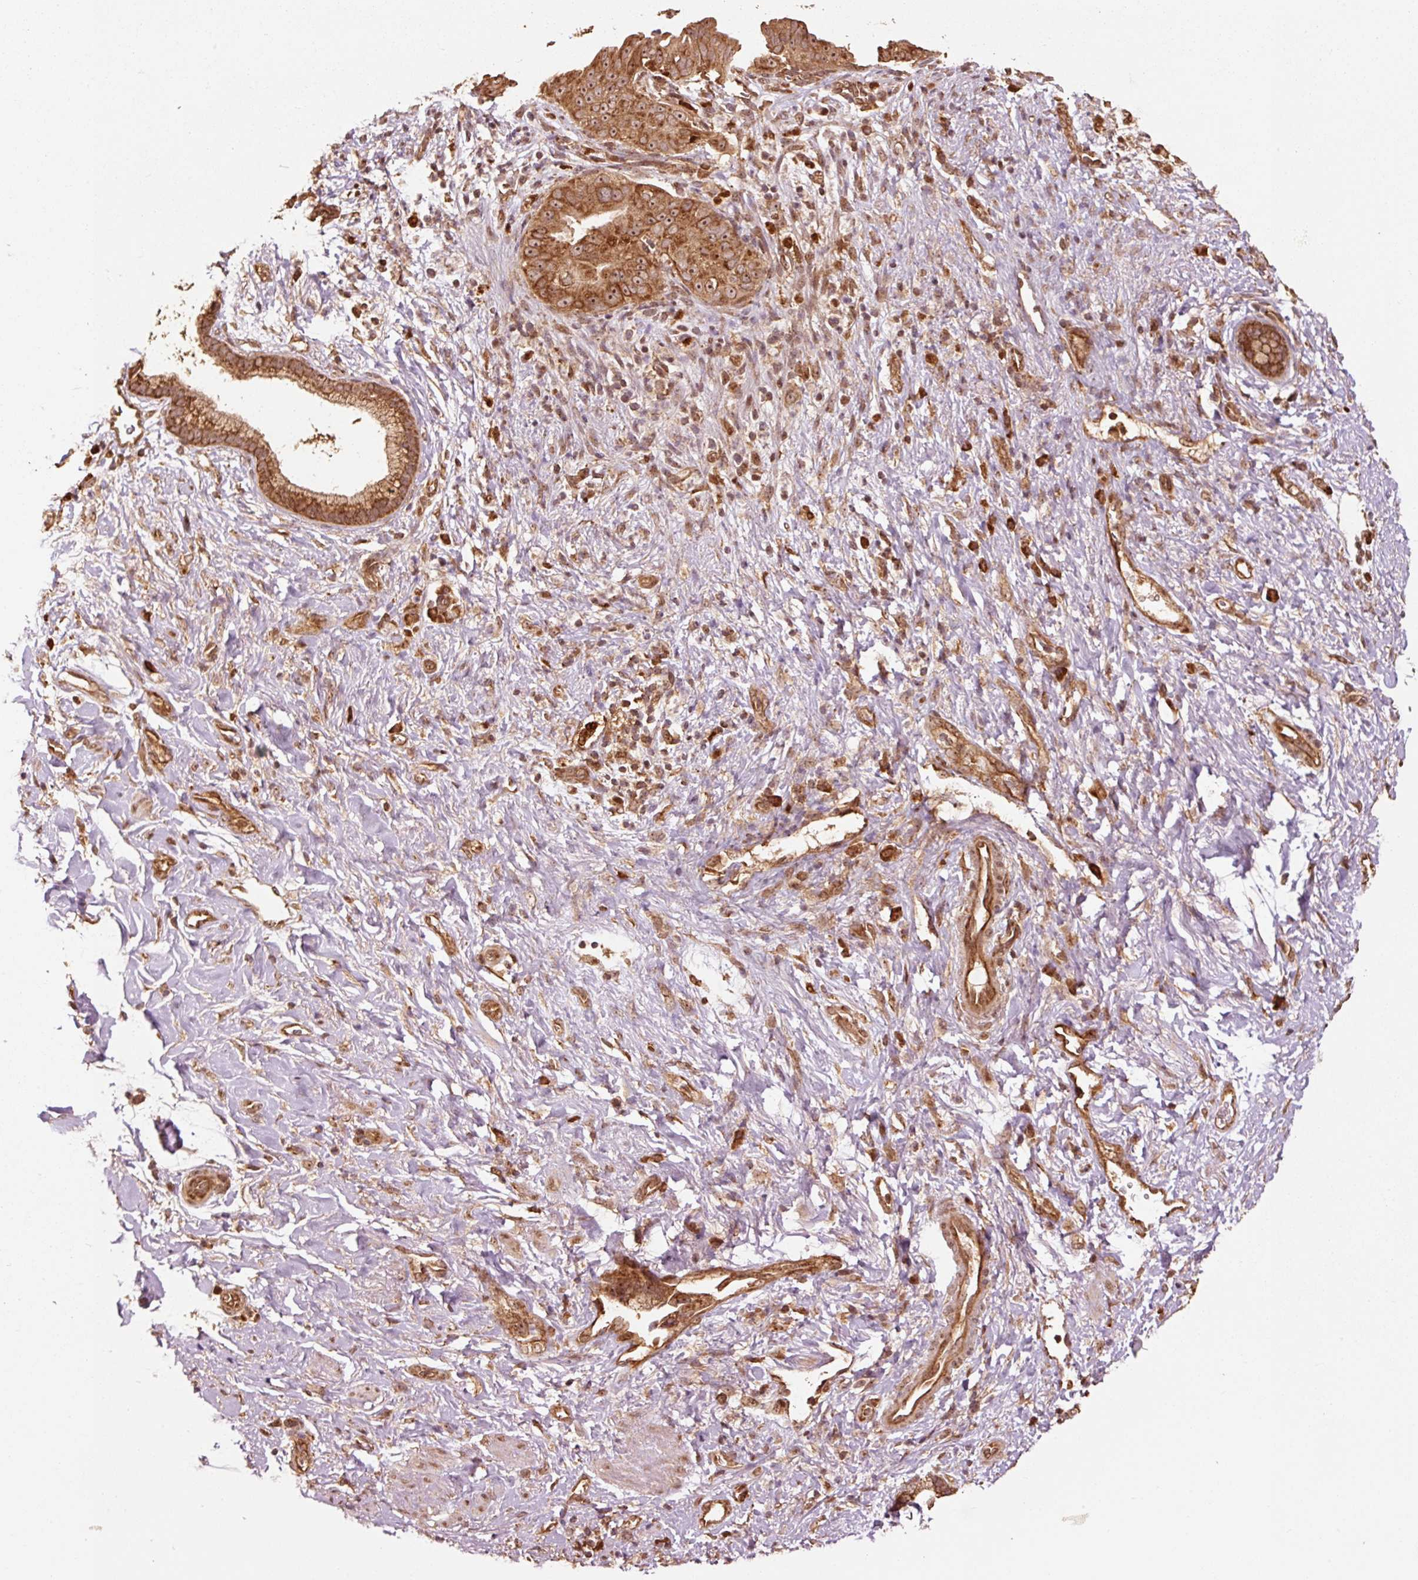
{"staining": {"intensity": "strong", "quantity": ">75%", "location": "cytoplasmic/membranous,nuclear"}, "tissue": "pancreatic cancer", "cell_type": "Tumor cells", "image_type": "cancer", "snomed": [{"axis": "morphology", "description": "Adenocarcinoma, NOS"}, {"axis": "topography", "description": "Pancreas"}], "caption": "Immunohistochemical staining of pancreatic cancer (adenocarcinoma) displays strong cytoplasmic/membranous and nuclear protein staining in approximately >75% of tumor cells.", "gene": "MRPL16", "patient": {"sex": "female", "age": 78}}